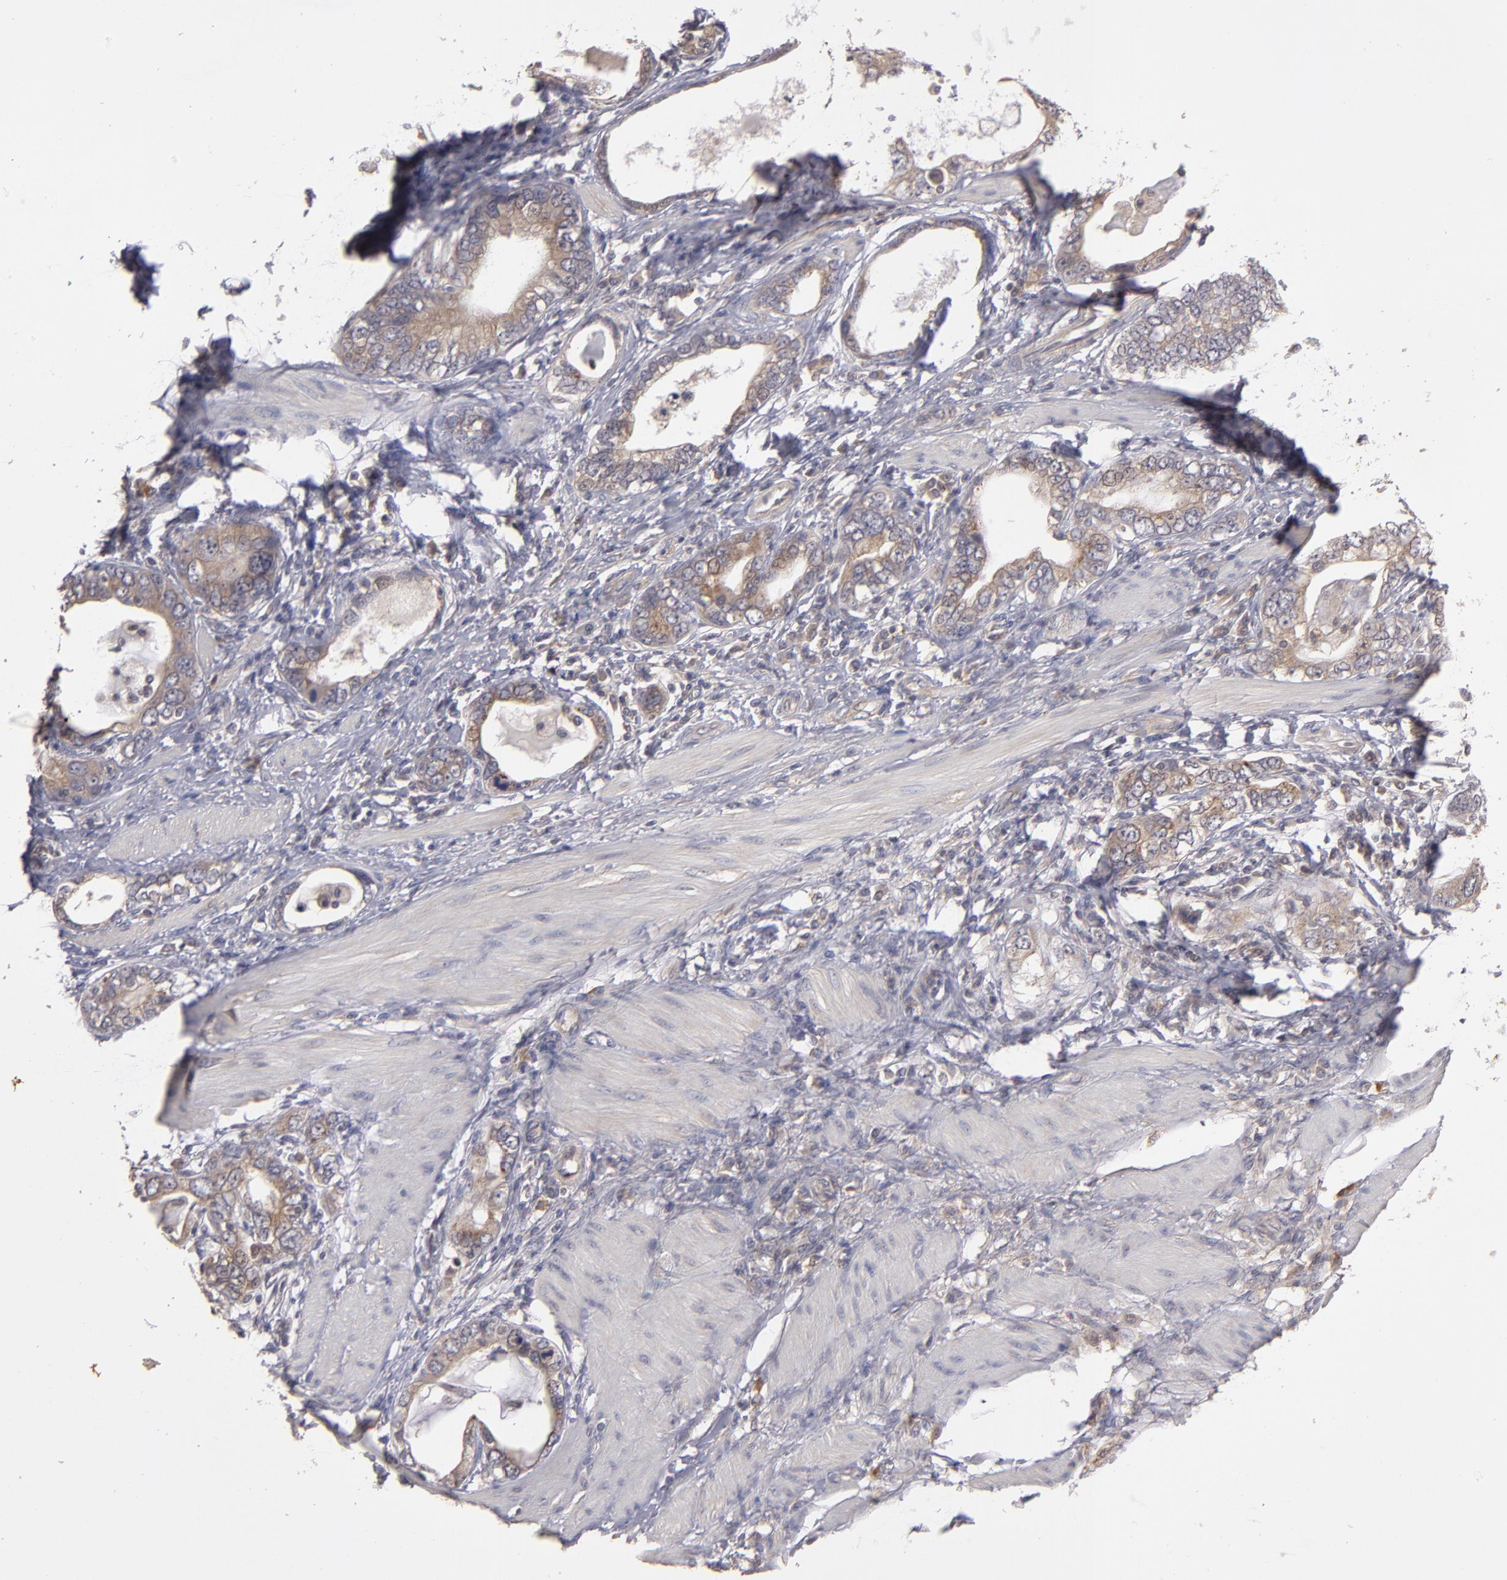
{"staining": {"intensity": "weak", "quantity": "25%-75%", "location": "cytoplasmic/membranous"}, "tissue": "stomach cancer", "cell_type": "Tumor cells", "image_type": "cancer", "snomed": [{"axis": "morphology", "description": "Adenocarcinoma, NOS"}, {"axis": "topography", "description": "Stomach, lower"}], "caption": "IHC photomicrograph of neoplastic tissue: human stomach cancer (adenocarcinoma) stained using IHC demonstrates low levels of weak protein expression localized specifically in the cytoplasmic/membranous of tumor cells, appearing as a cytoplasmic/membranous brown color.", "gene": "CTSO", "patient": {"sex": "female", "age": 93}}